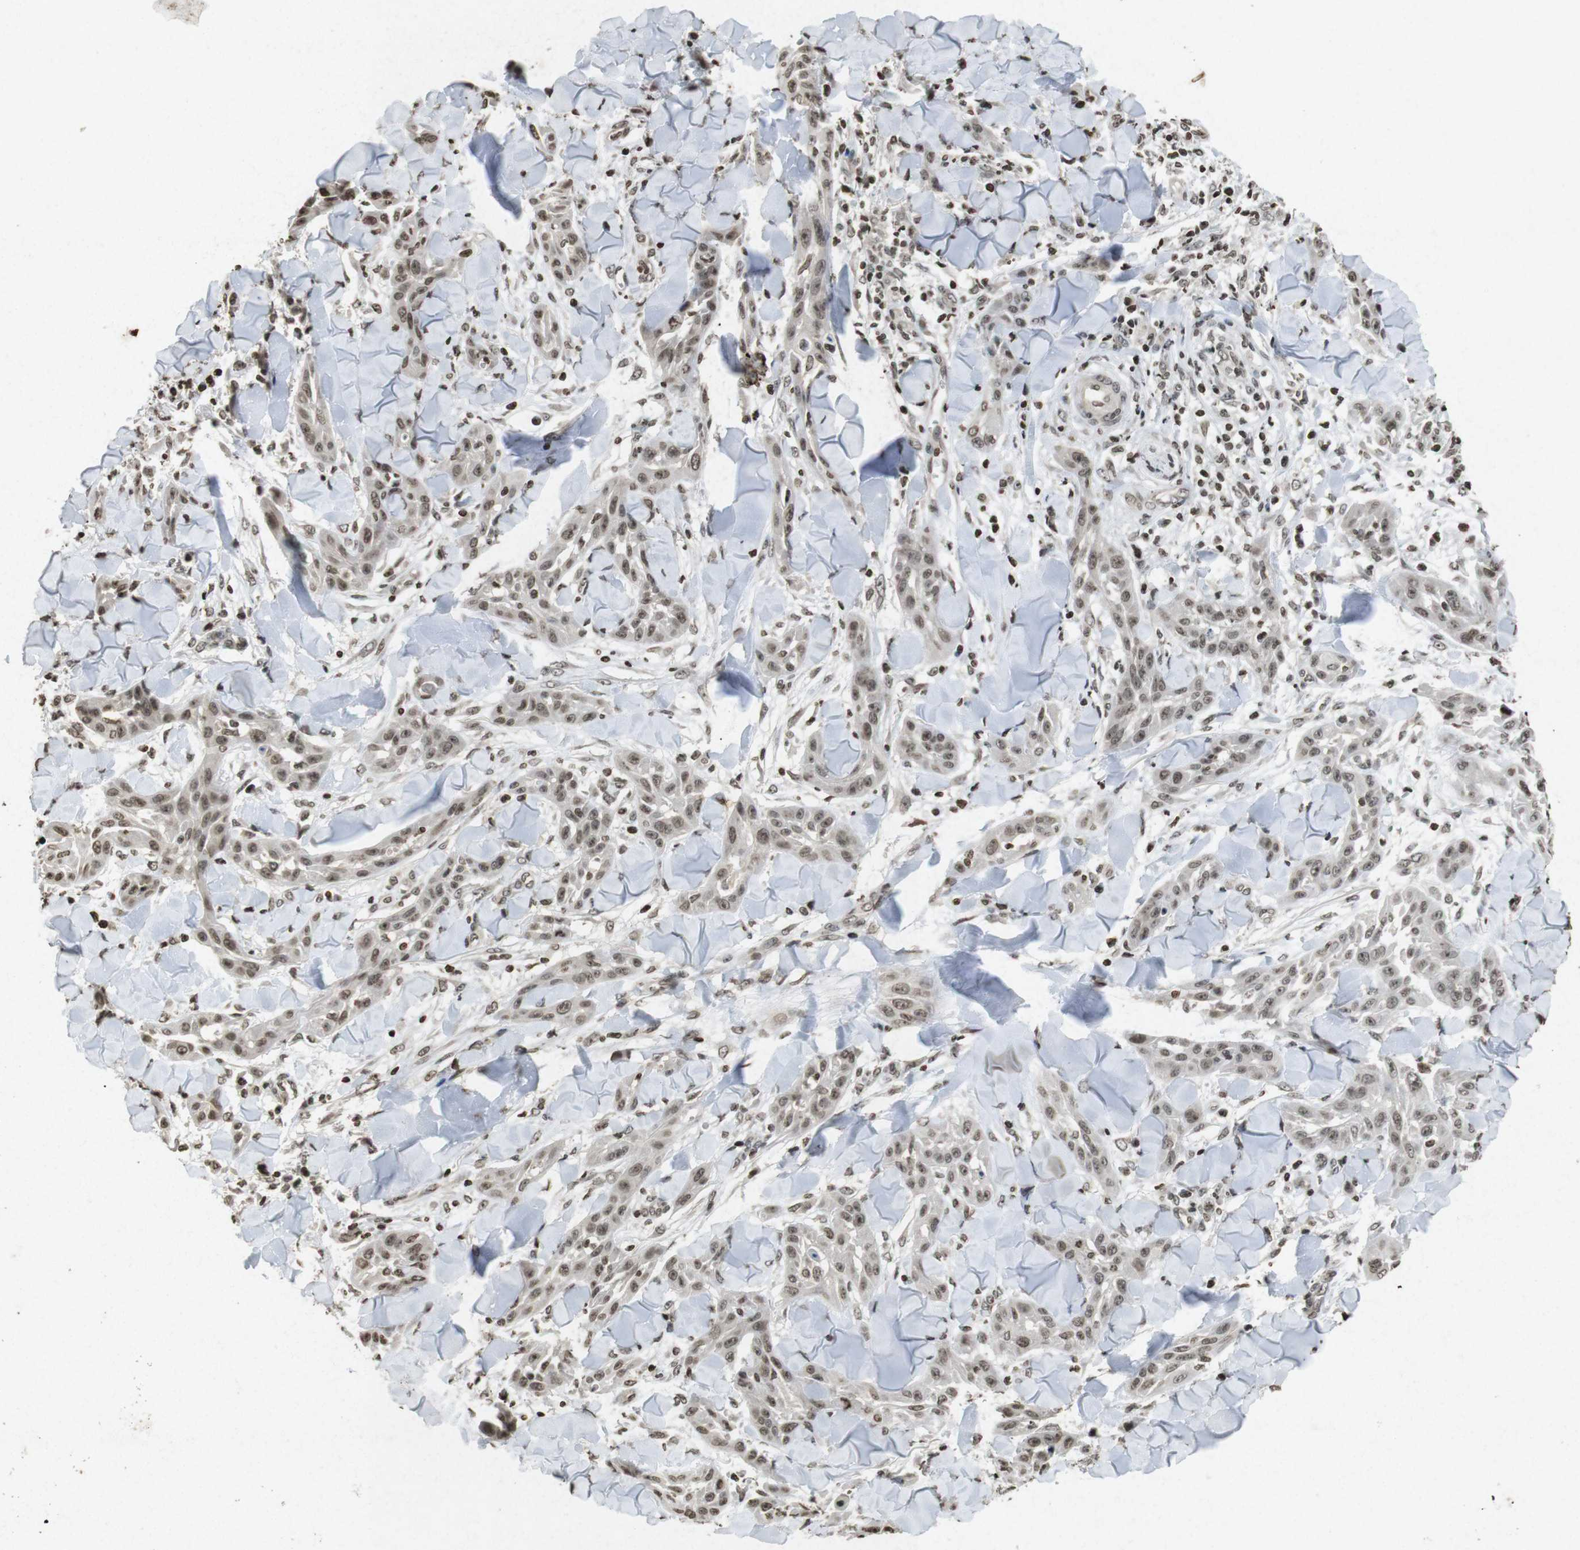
{"staining": {"intensity": "weak", "quantity": ">75%", "location": "nuclear"}, "tissue": "skin cancer", "cell_type": "Tumor cells", "image_type": "cancer", "snomed": [{"axis": "morphology", "description": "Squamous cell carcinoma, NOS"}, {"axis": "topography", "description": "Skin"}], "caption": "Protein expression analysis of skin cancer displays weak nuclear staining in about >75% of tumor cells.", "gene": "FOXA3", "patient": {"sex": "male", "age": 24}}